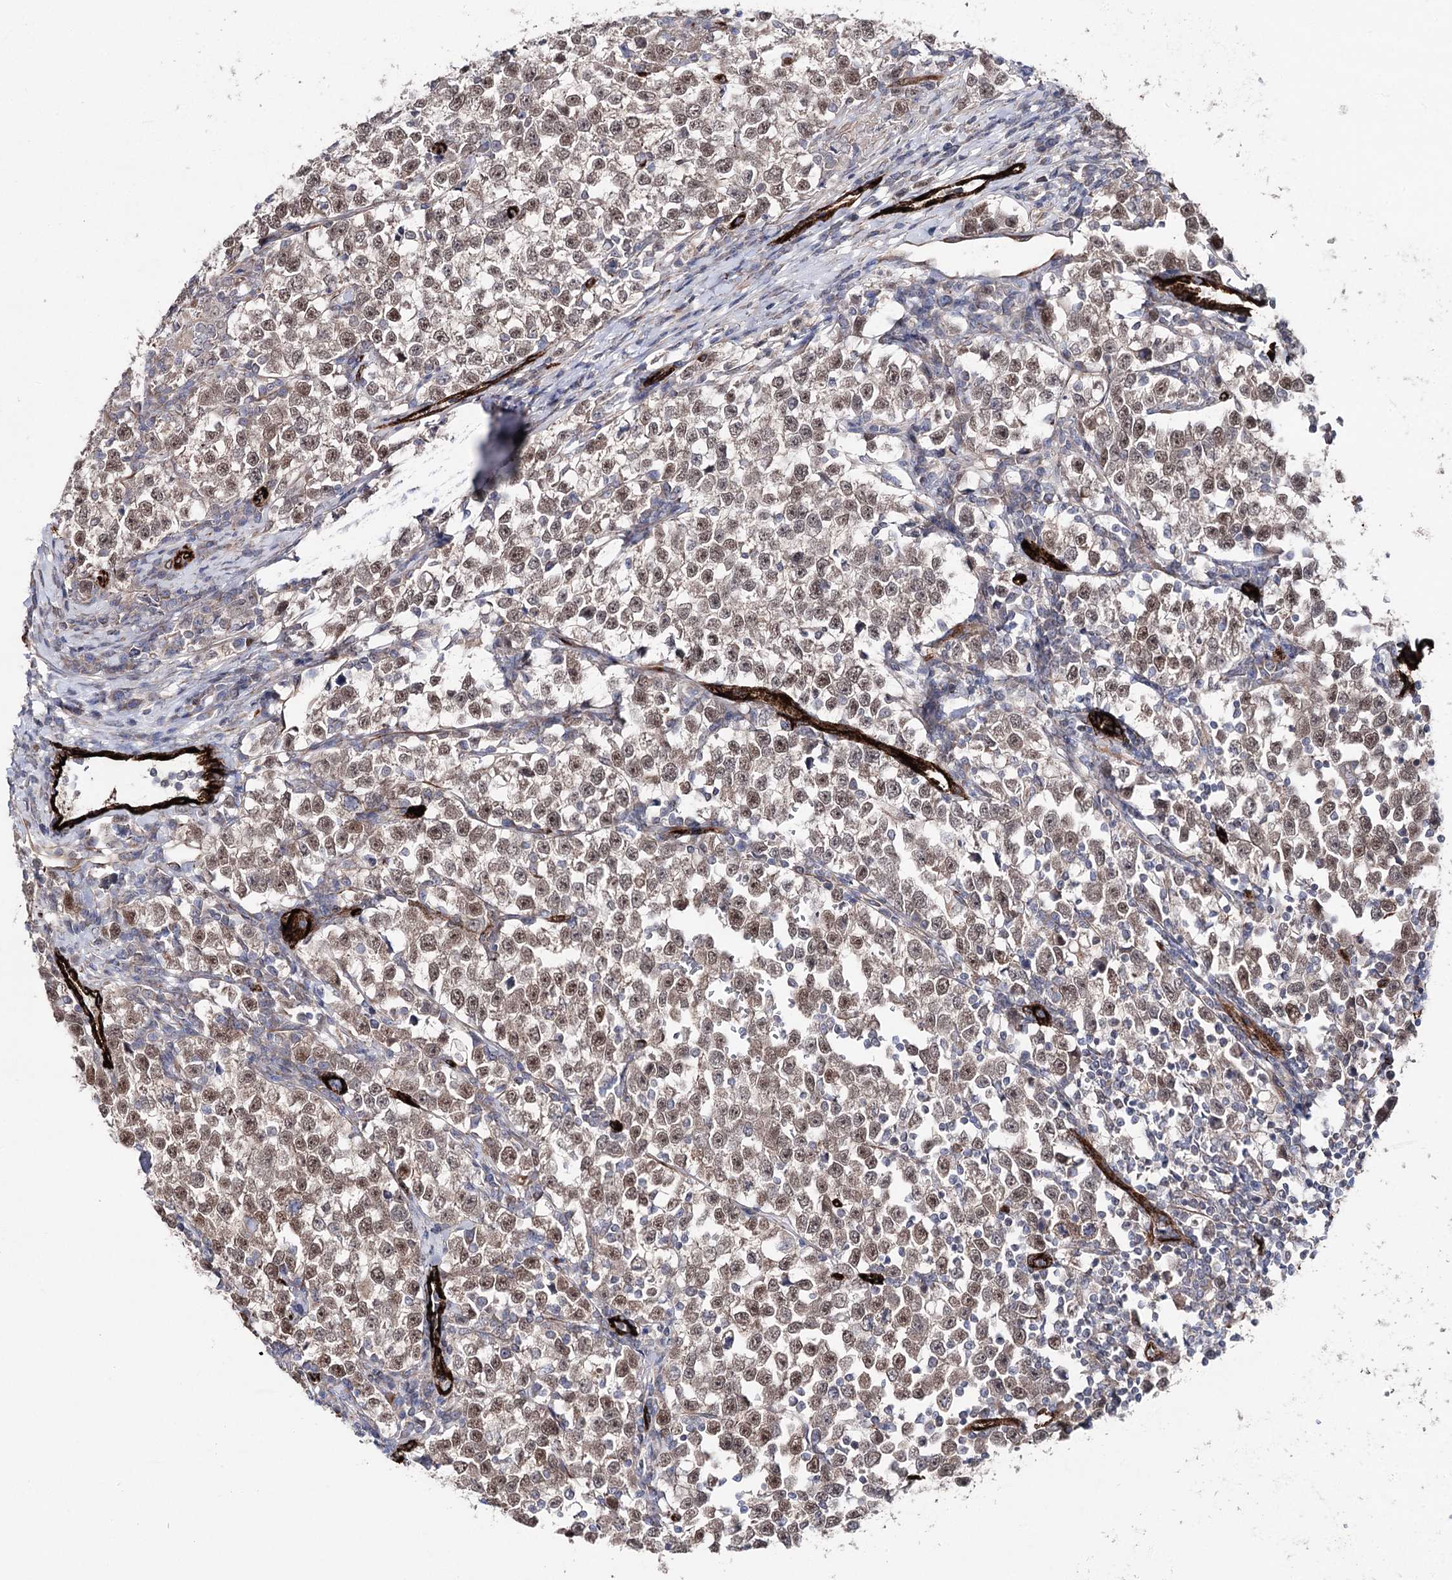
{"staining": {"intensity": "moderate", "quantity": ">75%", "location": "nuclear"}, "tissue": "testis cancer", "cell_type": "Tumor cells", "image_type": "cancer", "snomed": [{"axis": "morphology", "description": "Normal tissue, NOS"}, {"axis": "morphology", "description": "Seminoma, NOS"}, {"axis": "topography", "description": "Testis"}], "caption": "Seminoma (testis) stained with DAB (3,3'-diaminobenzidine) IHC displays medium levels of moderate nuclear staining in about >75% of tumor cells. (DAB IHC with brightfield microscopy, high magnification).", "gene": "MIB1", "patient": {"sex": "male", "age": 43}}